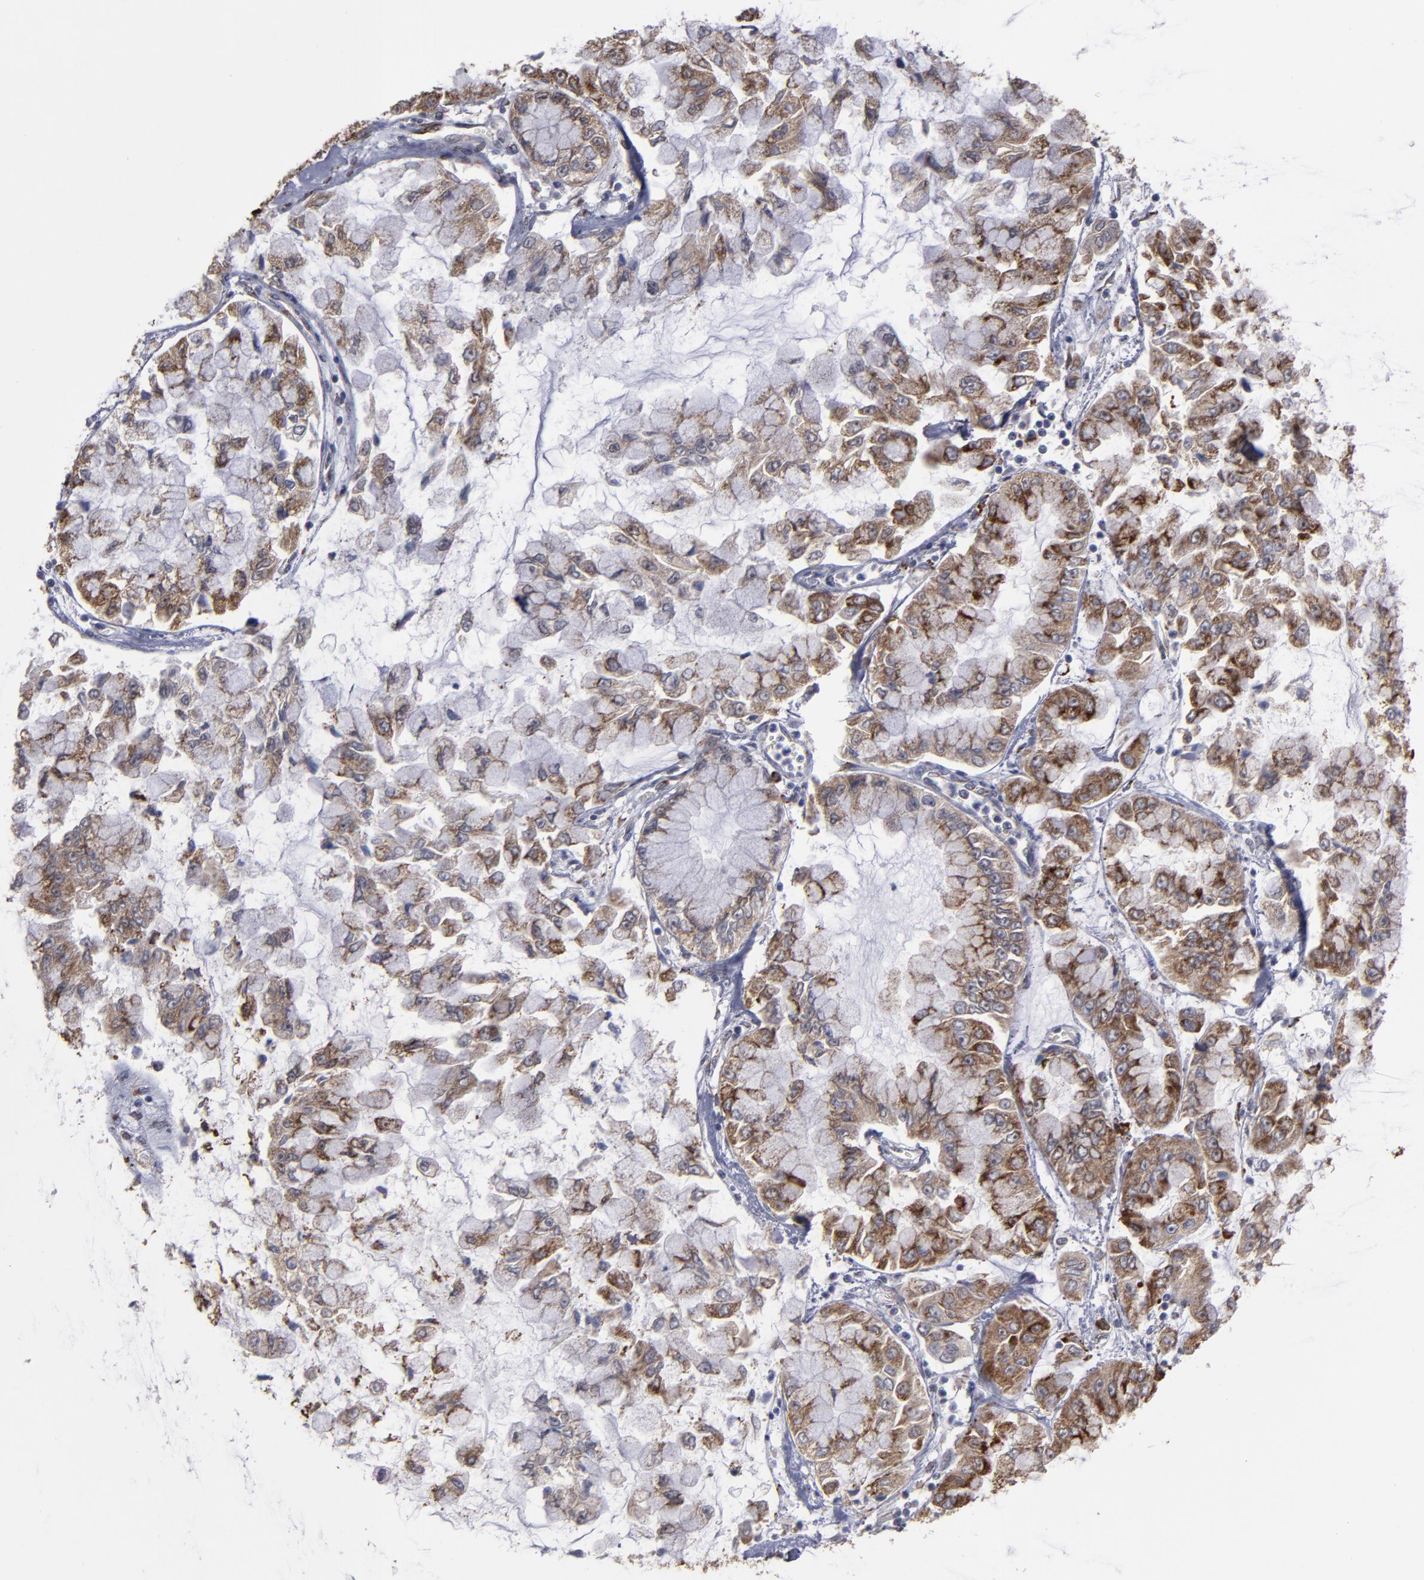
{"staining": {"intensity": "strong", "quantity": ">75%", "location": "cytoplasmic/membranous"}, "tissue": "liver cancer", "cell_type": "Tumor cells", "image_type": "cancer", "snomed": [{"axis": "morphology", "description": "Cholangiocarcinoma"}, {"axis": "topography", "description": "Liver"}], "caption": "This image reveals cholangiocarcinoma (liver) stained with immunohistochemistry to label a protein in brown. The cytoplasmic/membranous of tumor cells show strong positivity for the protein. Nuclei are counter-stained blue.", "gene": "SND1", "patient": {"sex": "female", "age": 79}}